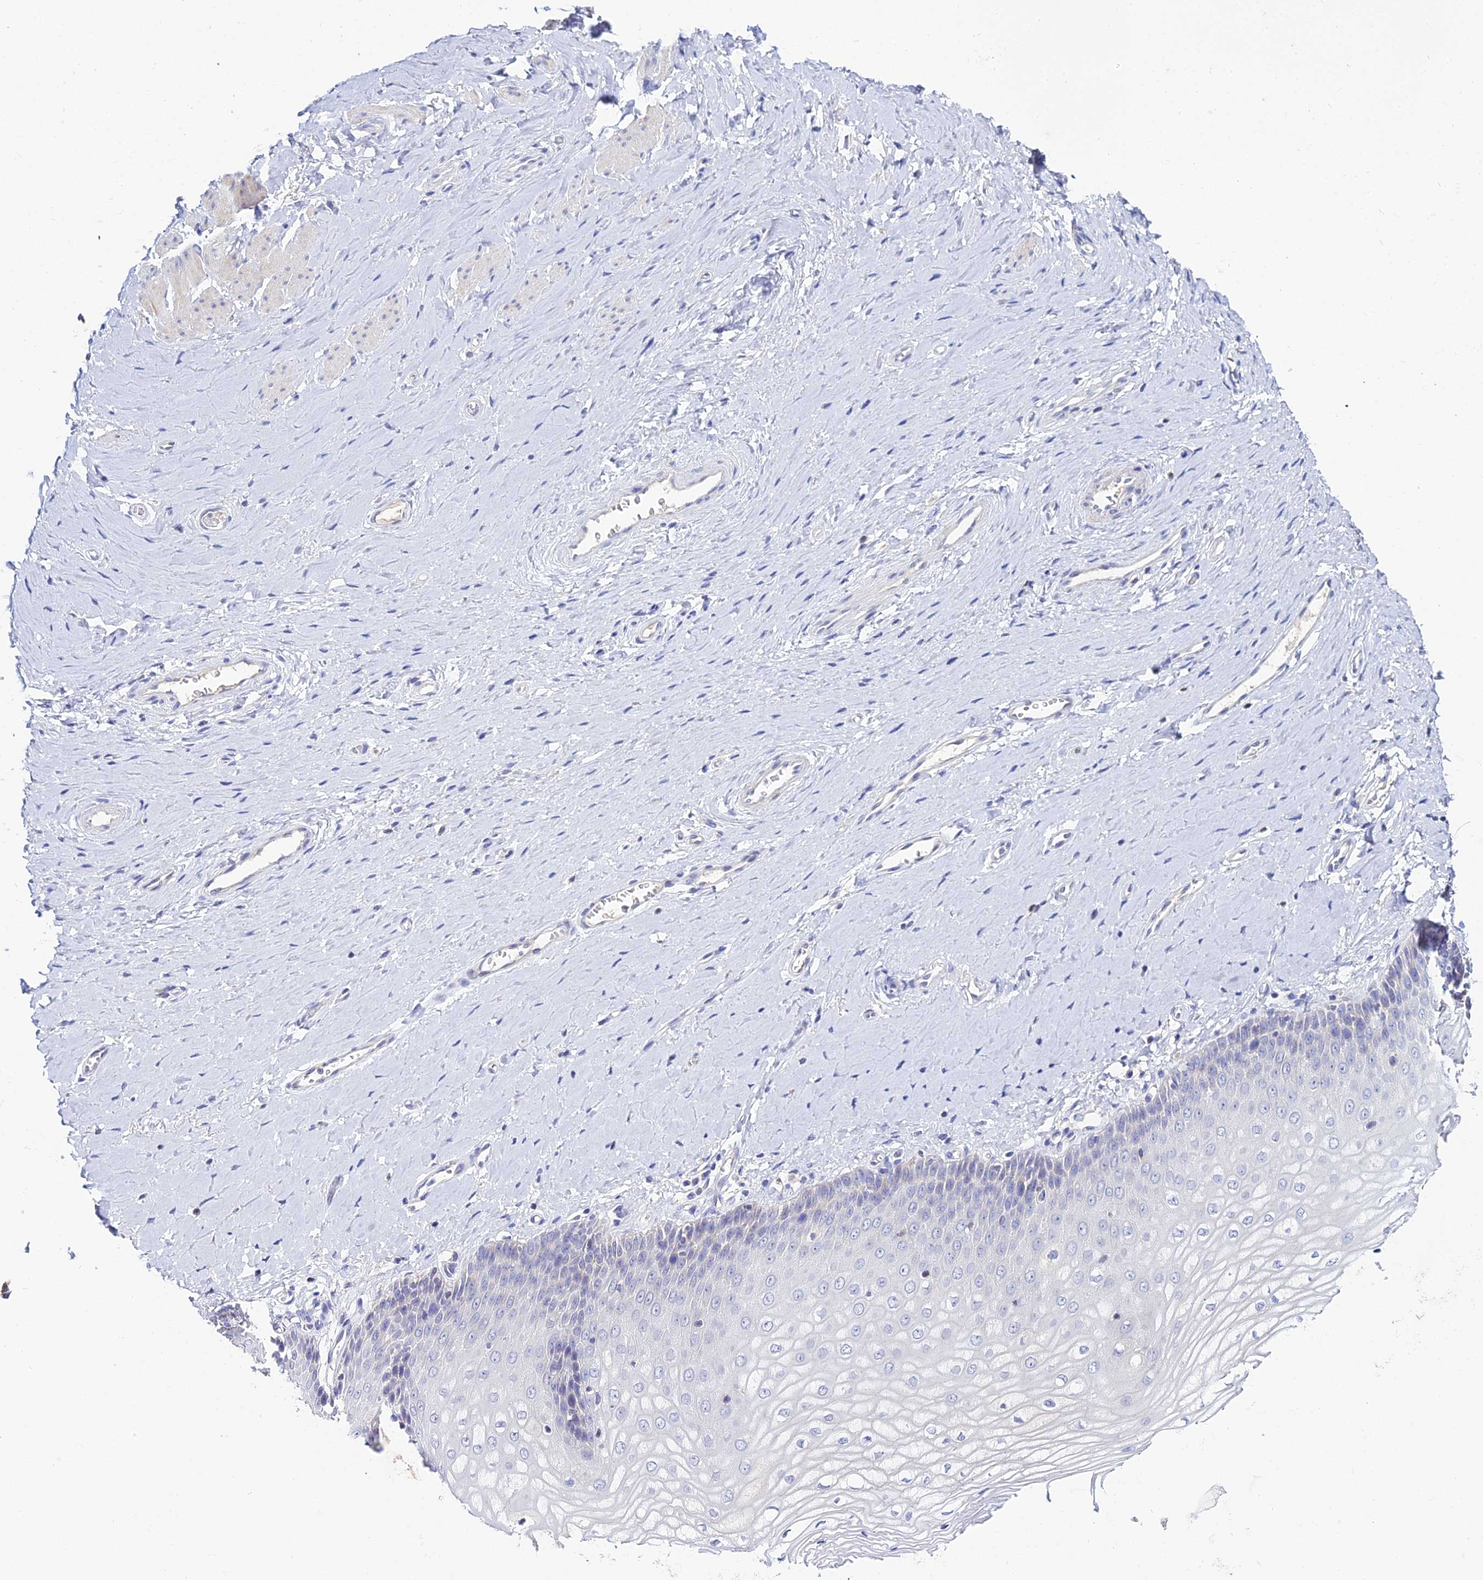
{"staining": {"intensity": "negative", "quantity": "none", "location": "none"}, "tissue": "vagina", "cell_type": "Squamous epithelial cells", "image_type": "normal", "snomed": [{"axis": "morphology", "description": "Normal tissue, NOS"}, {"axis": "topography", "description": "Vagina"}], "caption": "Protein analysis of unremarkable vagina shows no significant staining in squamous epithelial cells. (DAB IHC visualized using brightfield microscopy, high magnification).", "gene": "ZXDA", "patient": {"sex": "female", "age": 65}}